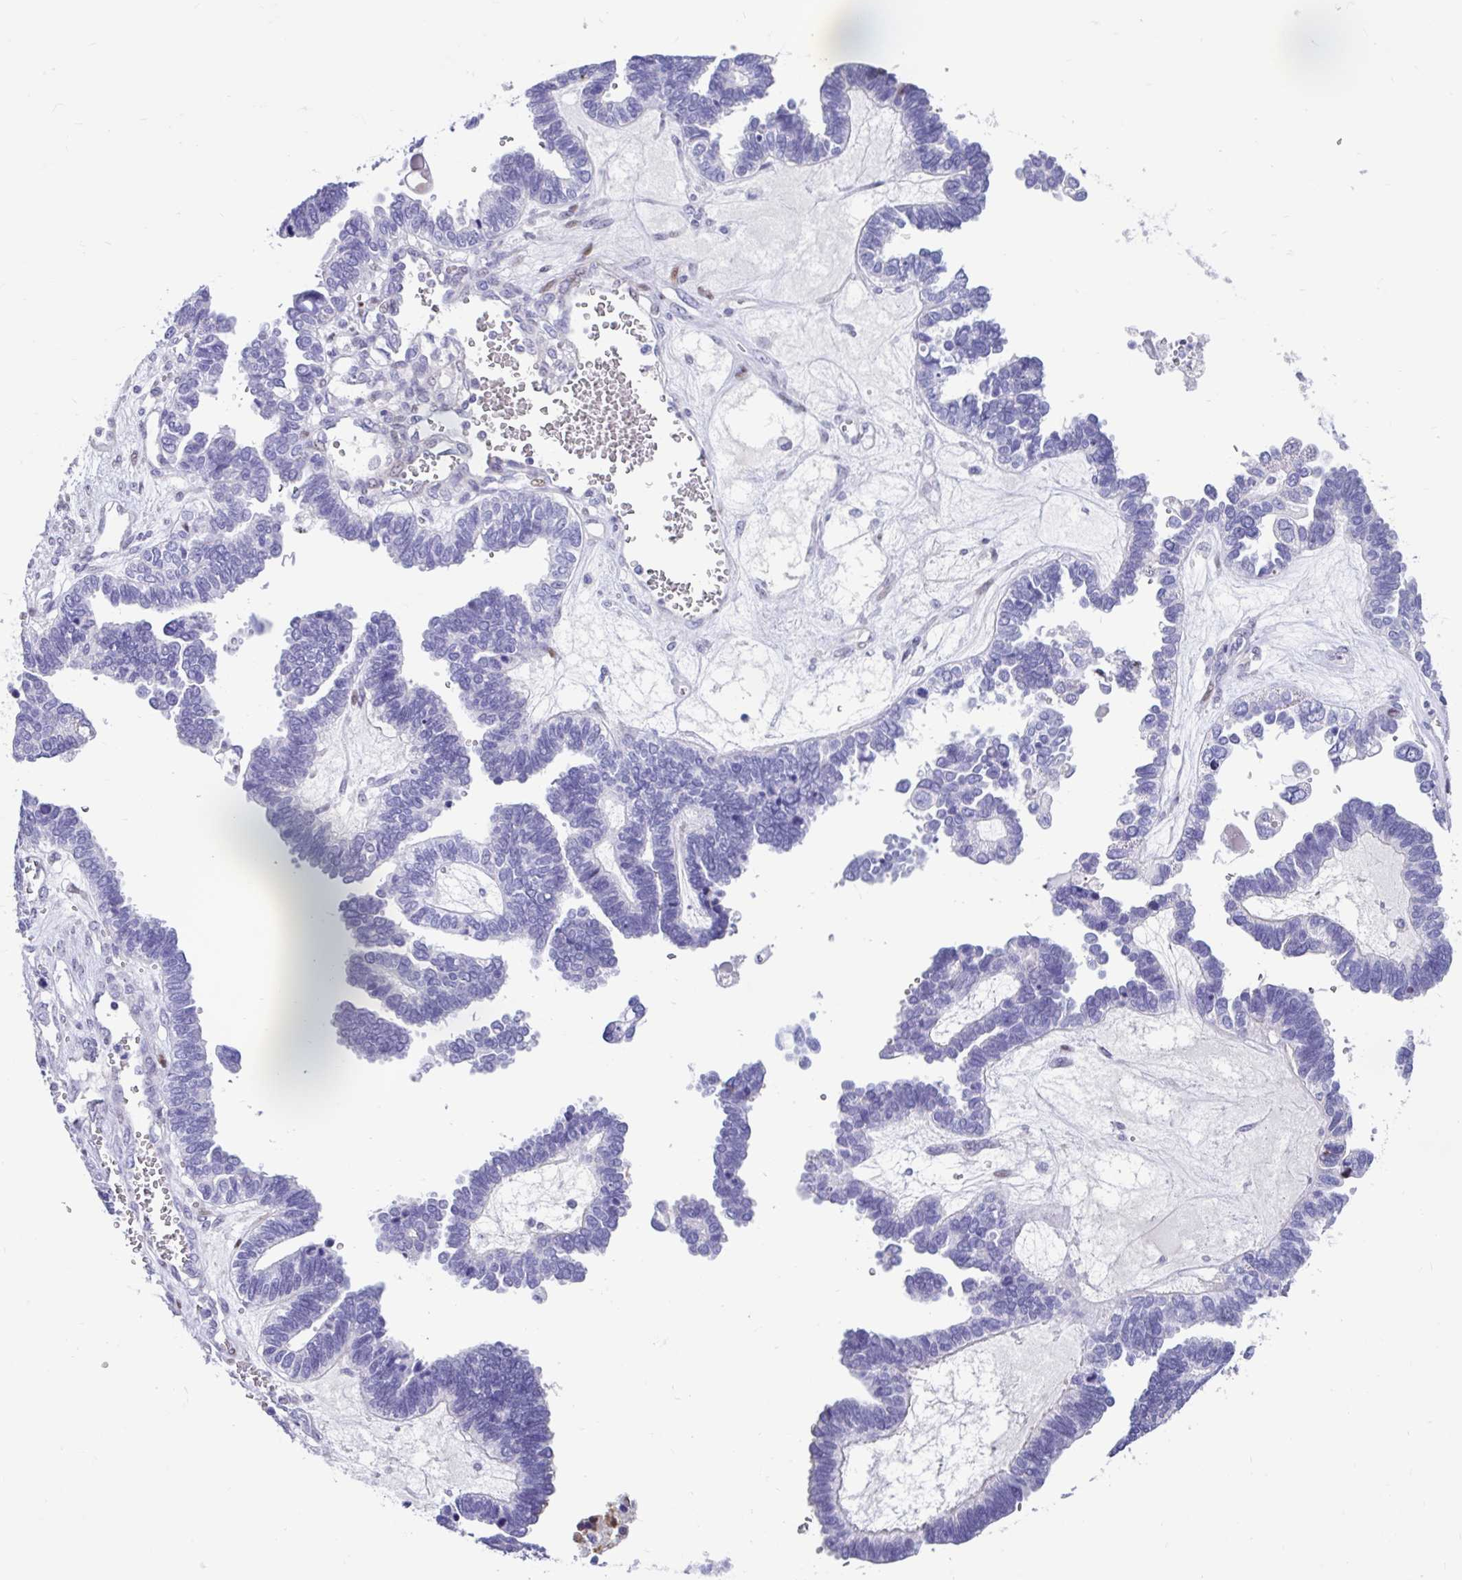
{"staining": {"intensity": "negative", "quantity": "none", "location": "none"}, "tissue": "ovarian cancer", "cell_type": "Tumor cells", "image_type": "cancer", "snomed": [{"axis": "morphology", "description": "Cystadenocarcinoma, serous, NOS"}, {"axis": "topography", "description": "Ovary"}], "caption": "There is no significant staining in tumor cells of ovarian serous cystadenocarcinoma.", "gene": "NHLH2", "patient": {"sex": "female", "age": 51}}